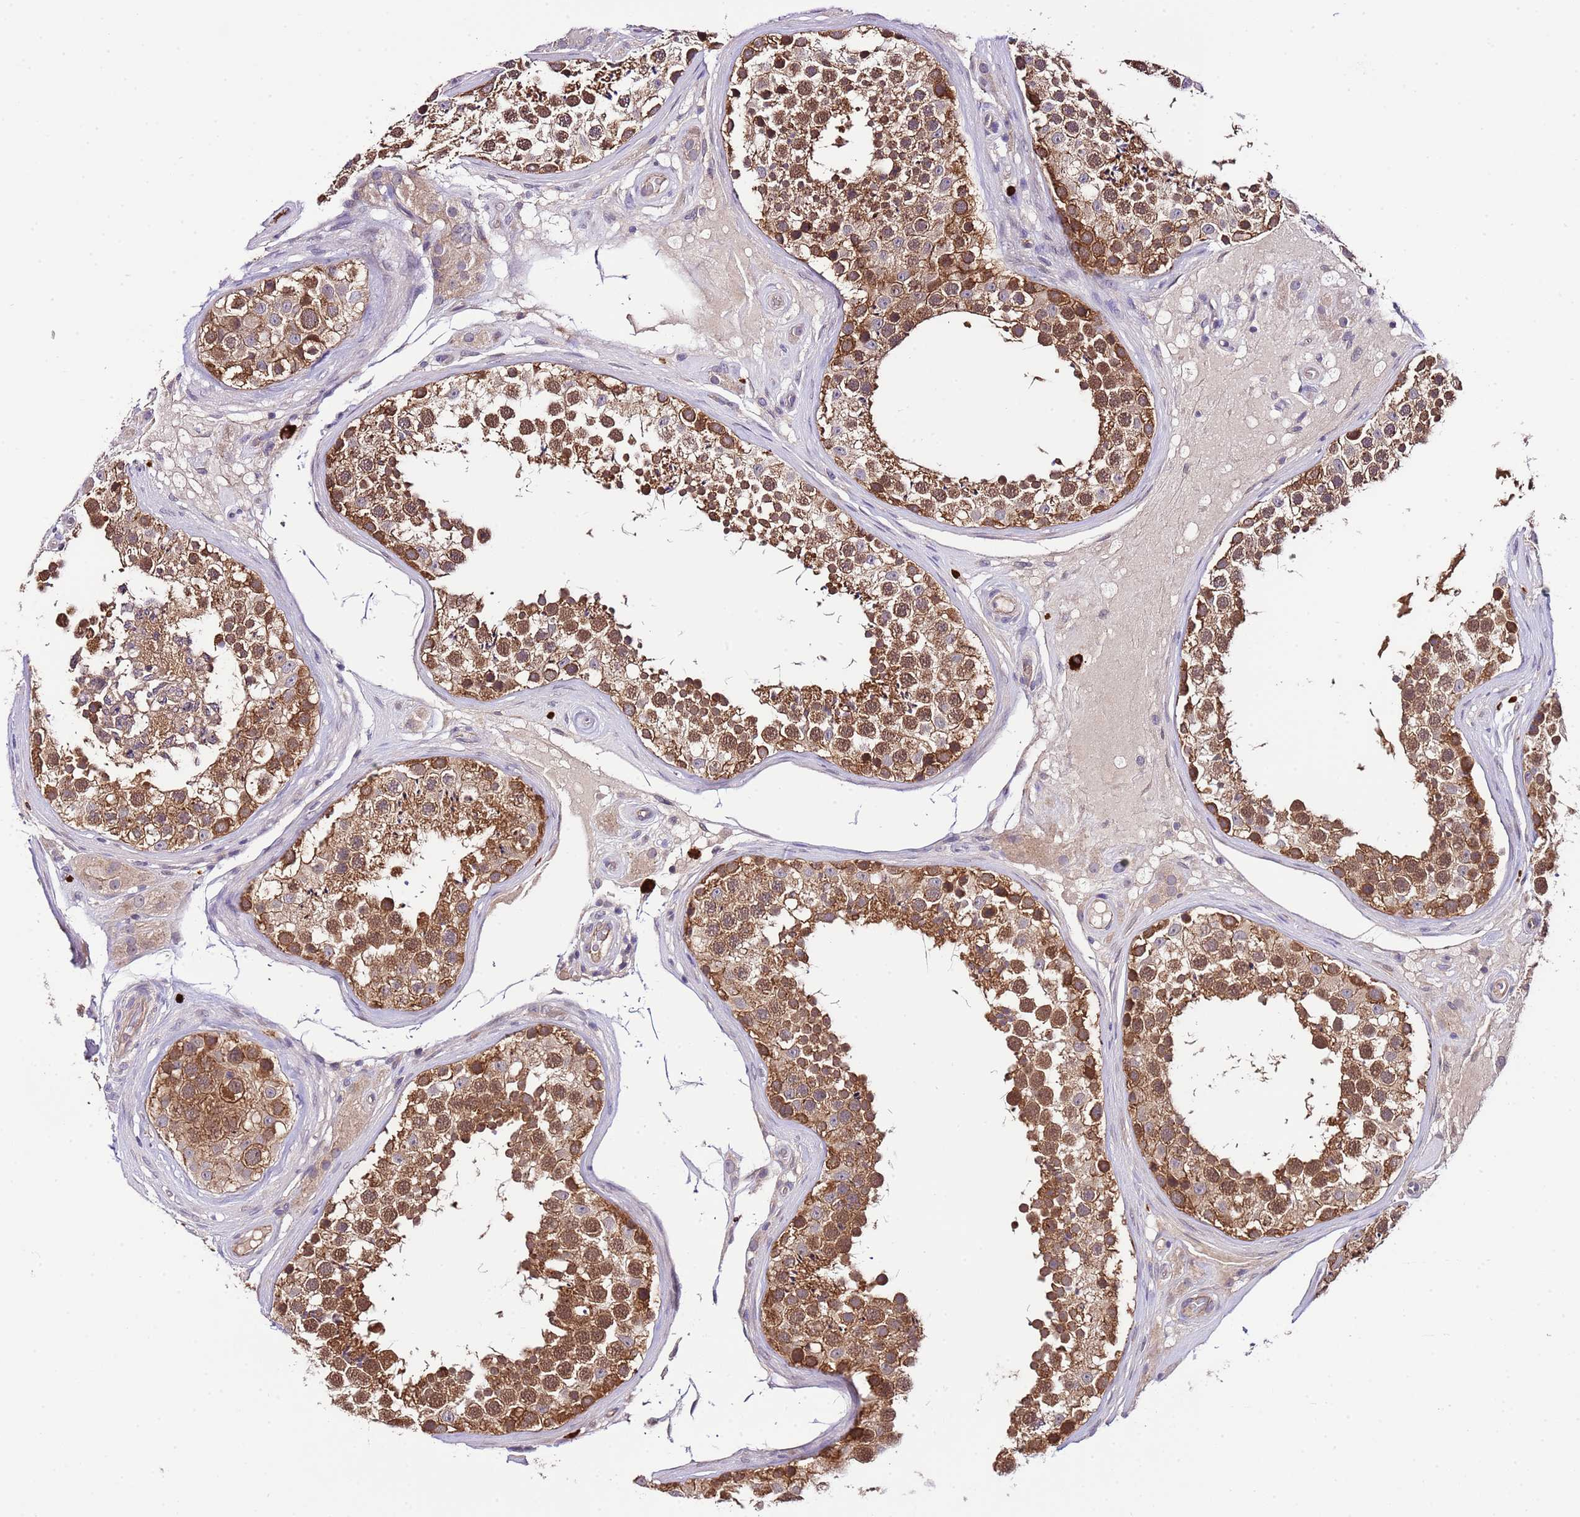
{"staining": {"intensity": "moderate", "quantity": ">75%", "location": "cytoplasmic/membranous,nuclear"}, "tissue": "testis", "cell_type": "Cells in seminiferous ducts", "image_type": "normal", "snomed": [{"axis": "morphology", "description": "Normal tissue, NOS"}, {"axis": "topography", "description": "Testis"}], "caption": "Immunohistochemical staining of unremarkable human testis shows moderate cytoplasmic/membranous,nuclear protein staining in about >75% of cells in seminiferous ducts.", "gene": "DONSON", "patient": {"sex": "male", "age": 46}}